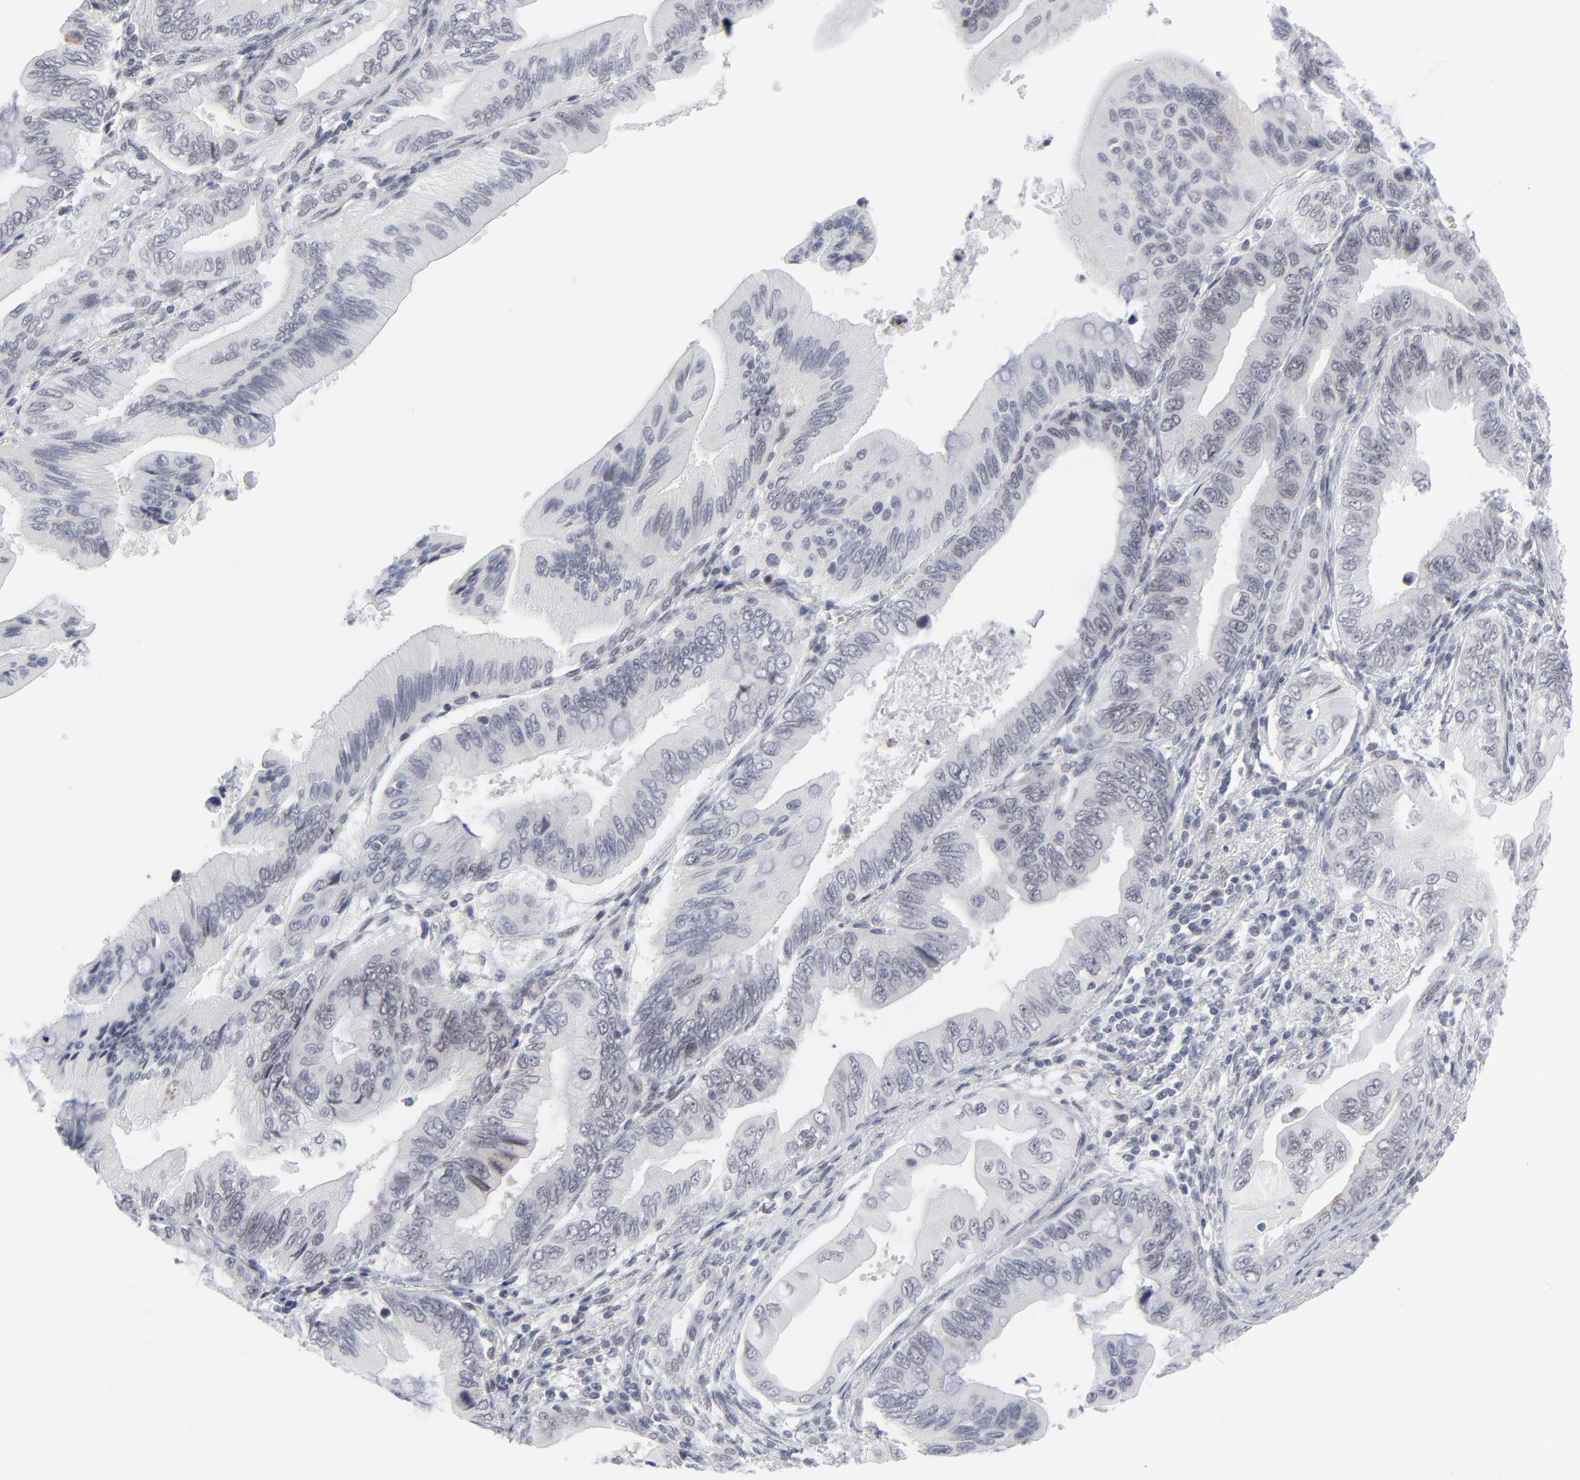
{"staining": {"intensity": "negative", "quantity": "none", "location": "none"}, "tissue": "pancreatic cancer", "cell_type": "Tumor cells", "image_type": "cancer", "snomed": [{"axis": "morphology", "description": "Adenocarcinoma, NOS"}, {"axis": "topography", "description": "Pancreas"}], "caption": "A micrograph of pancreatic adenocarcinoma stained for a protein shows no brown staining in tumor cells.", "gene": "CCR2", "patient": {"sex": "female", "age": 66}}